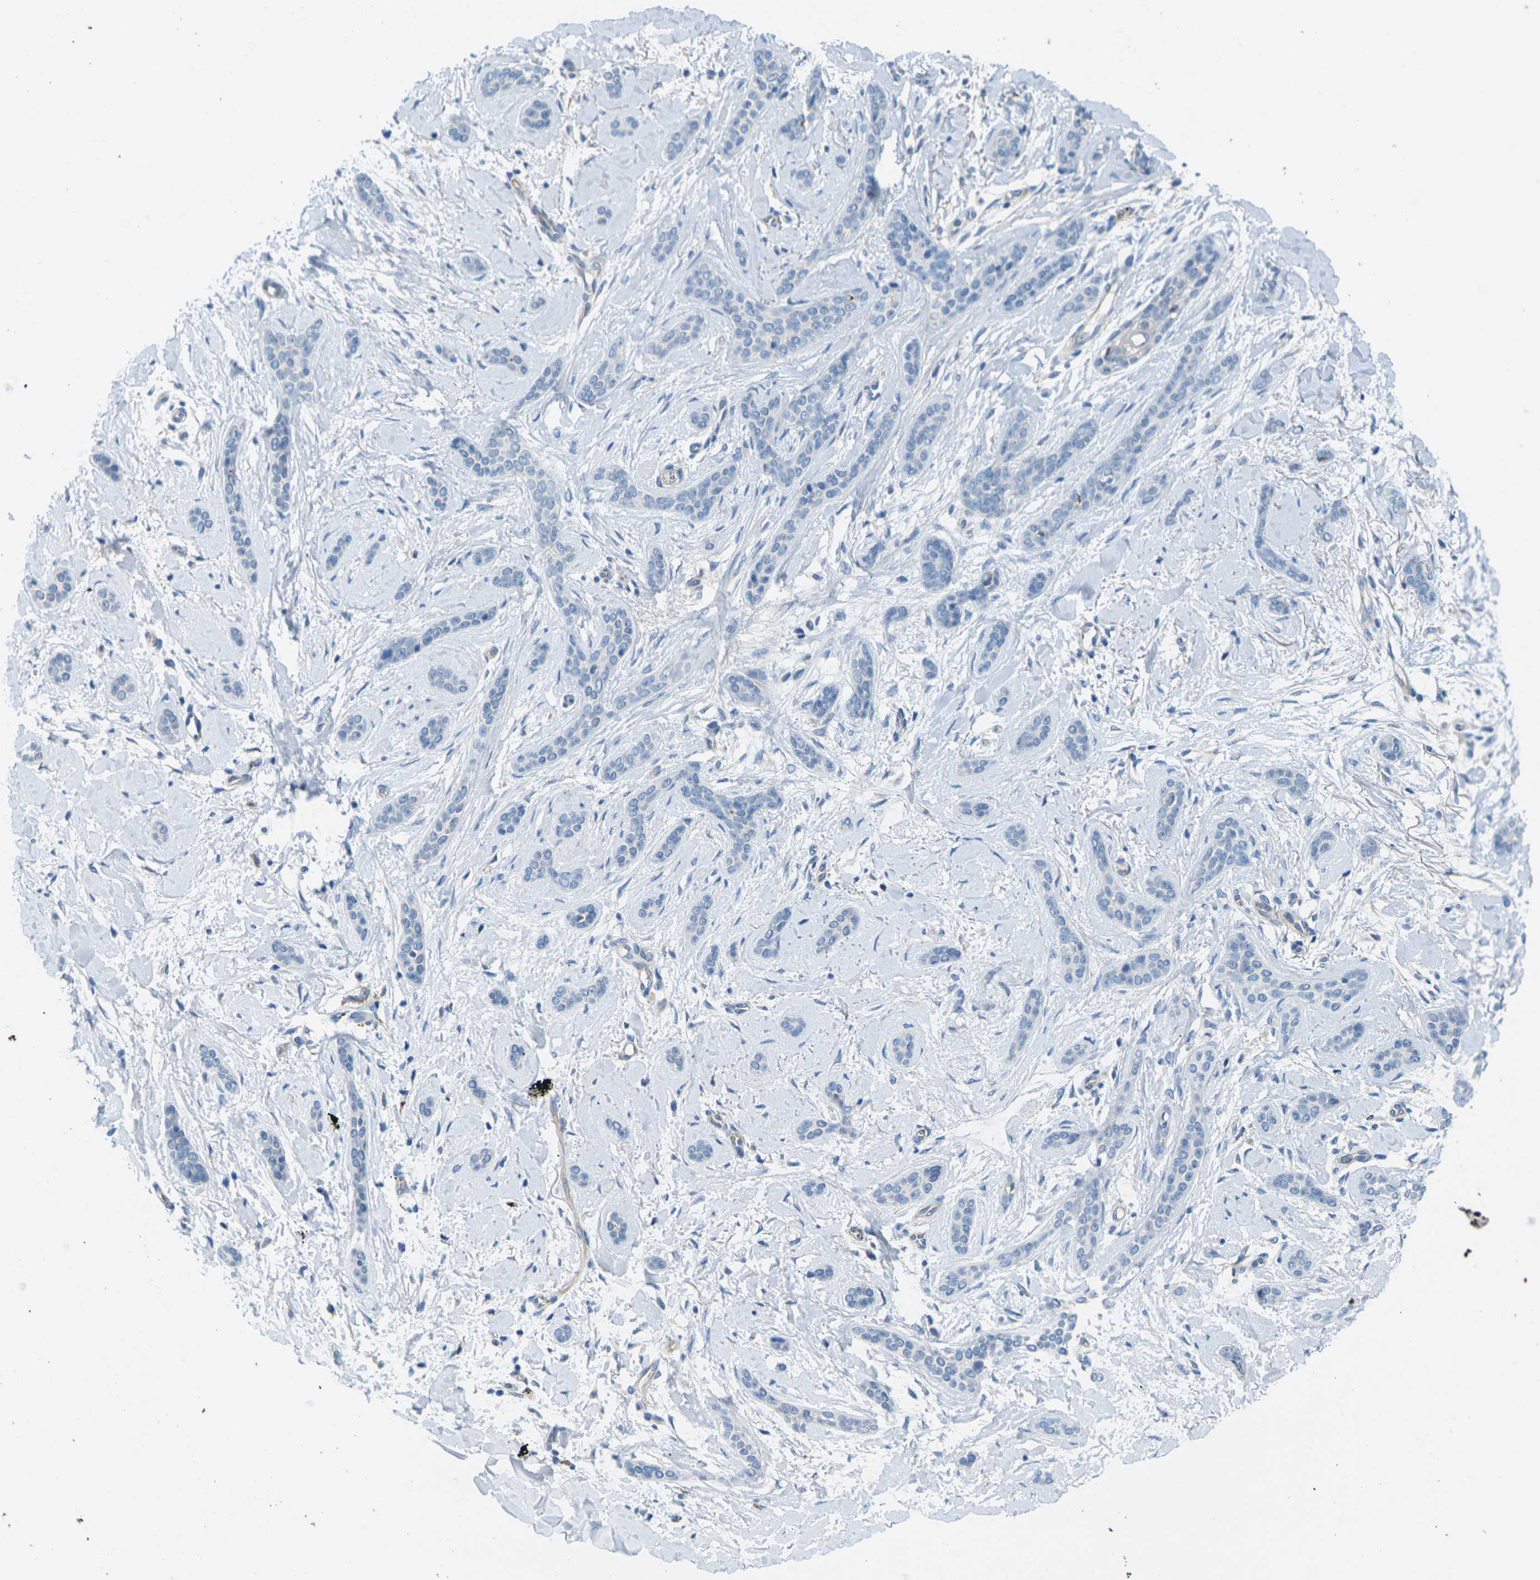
{"staining": {"intensity": "negative", "quantity": "none", "location": "none"}, "tissue": "skin cancer", "cell_type": "Tumor cells", "image_type": "cancer", "snomed": [{"axis": "morphology", "description": "Basal cell carcinoma"}, {"axis": "morphology", "description": "Adnexal tumor, benign"}, {"axis": "topography", "description": "Skin"}], "caption": "DAB immunohistochemical staining of human skin benign adnexal tumor exhibits no significant staining in tumor cells.", "gene": "CYP2C8", "patient": {"sex": "female", "age": 42}}